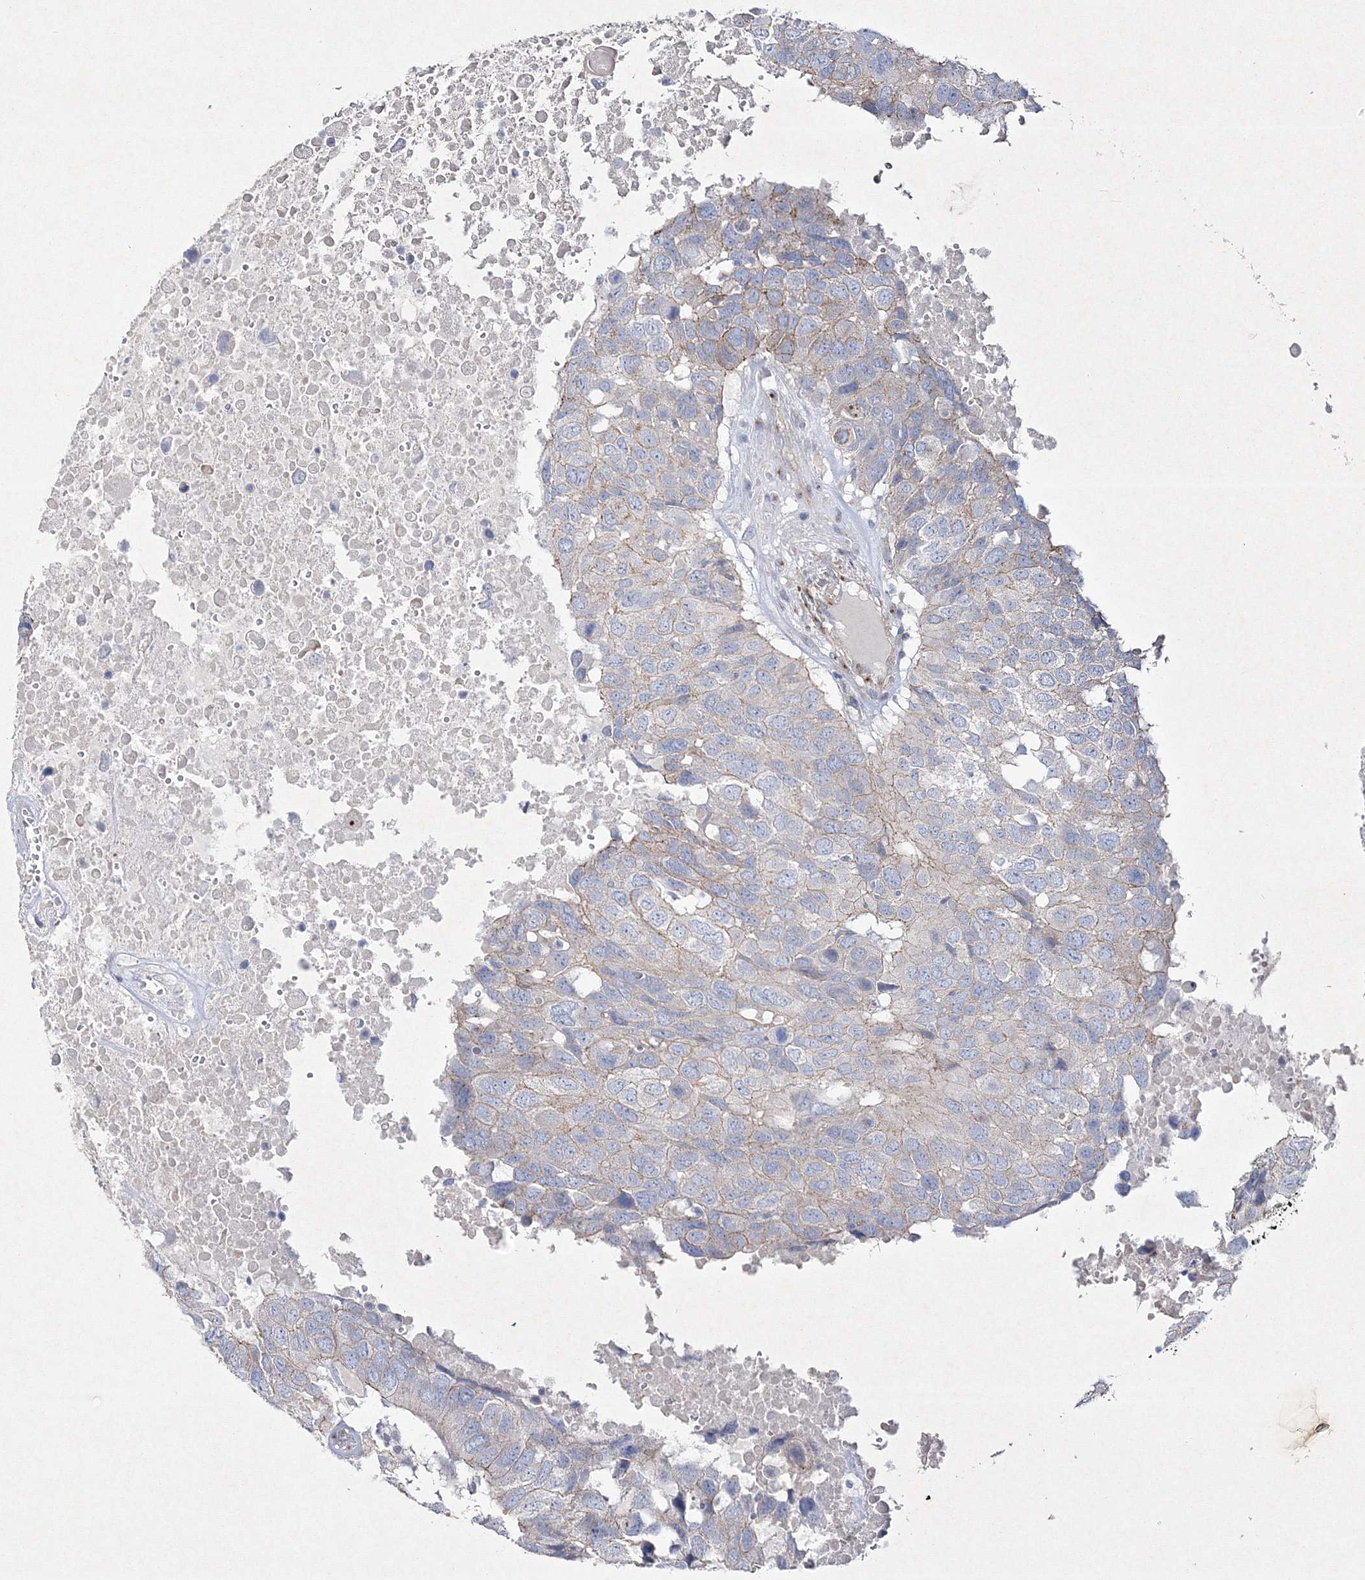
{"staining": {"intensity": "weak", "quantity": "<25%", "location": "cytoplasmic/membranous"}, "tissue": "head and neck cancer", "cell_type": "Tumor cells", "image_type": "cancer", "snomed": [{"axis": "morphology", "description": "Squamous cell carcinoma, NOS"}, {"axis": "topography", "description": "Head-Neck"}], "caption": "Immunohistochemical staining of head and neck cancer (squamous cell carcinoma) displays no significant positivity in tumor cells.", "gene": "NAA40", "patient": {"sex": "male", "age": 66}}